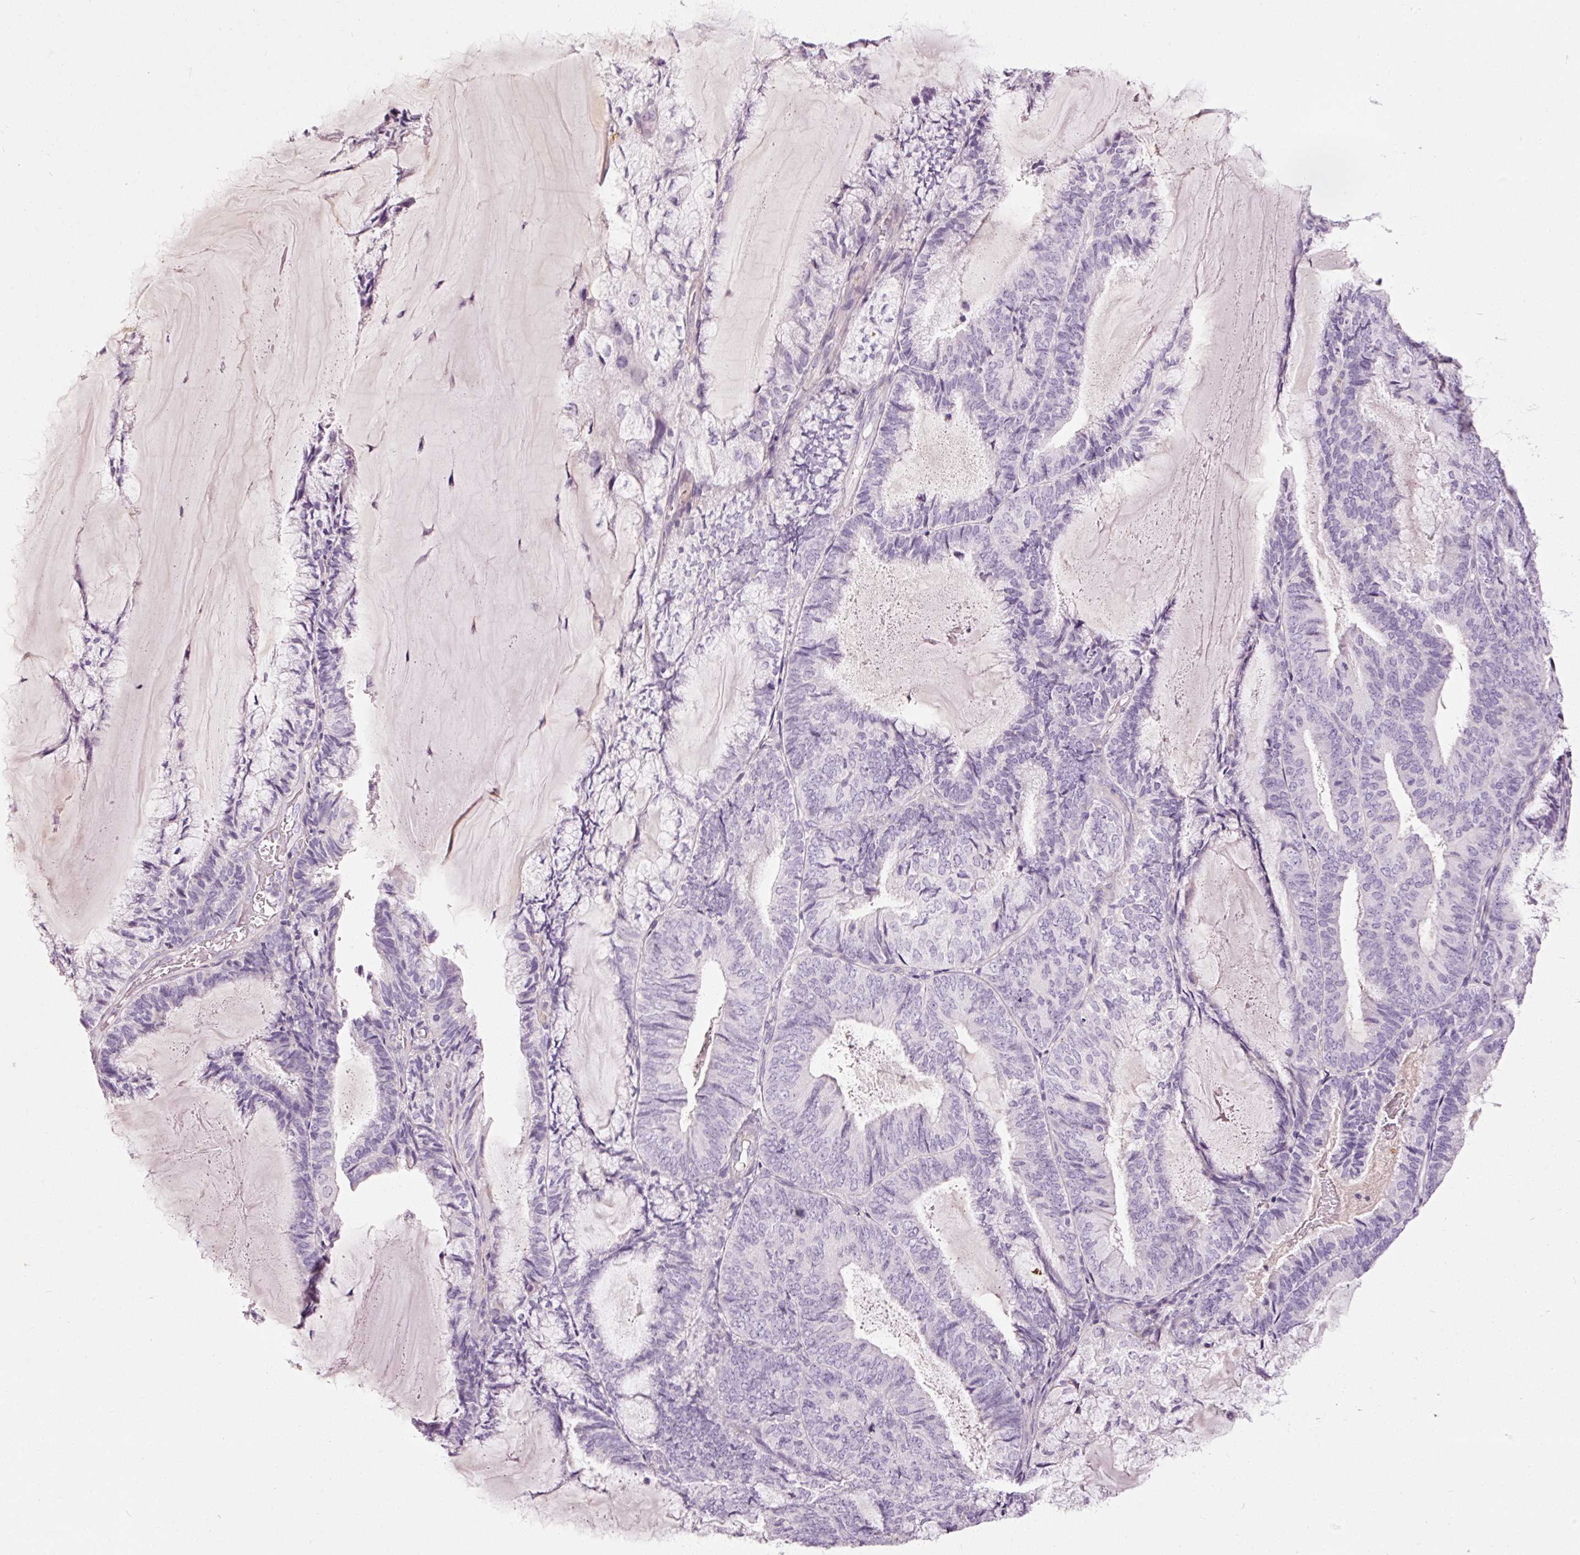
{"staining": {"intensity": "negative", "quantity": "none", "location": "none"}, "tissue": "endometrial cancer", "cell_type": "Tumor cells", "image_type": "cancer", "snomed": [{"axis": "morphology", "description": "Adenocarcinoma, NOS"}, {"axis": "topography", "description": "Endometrium"}], "caption": "This is an immunohistochemistry photomicrograph of human endometrial cancer. There is no positivity in tumor cells.", "gene": "MUC5AC", "patient": {"sex": "female", "age": 81}}